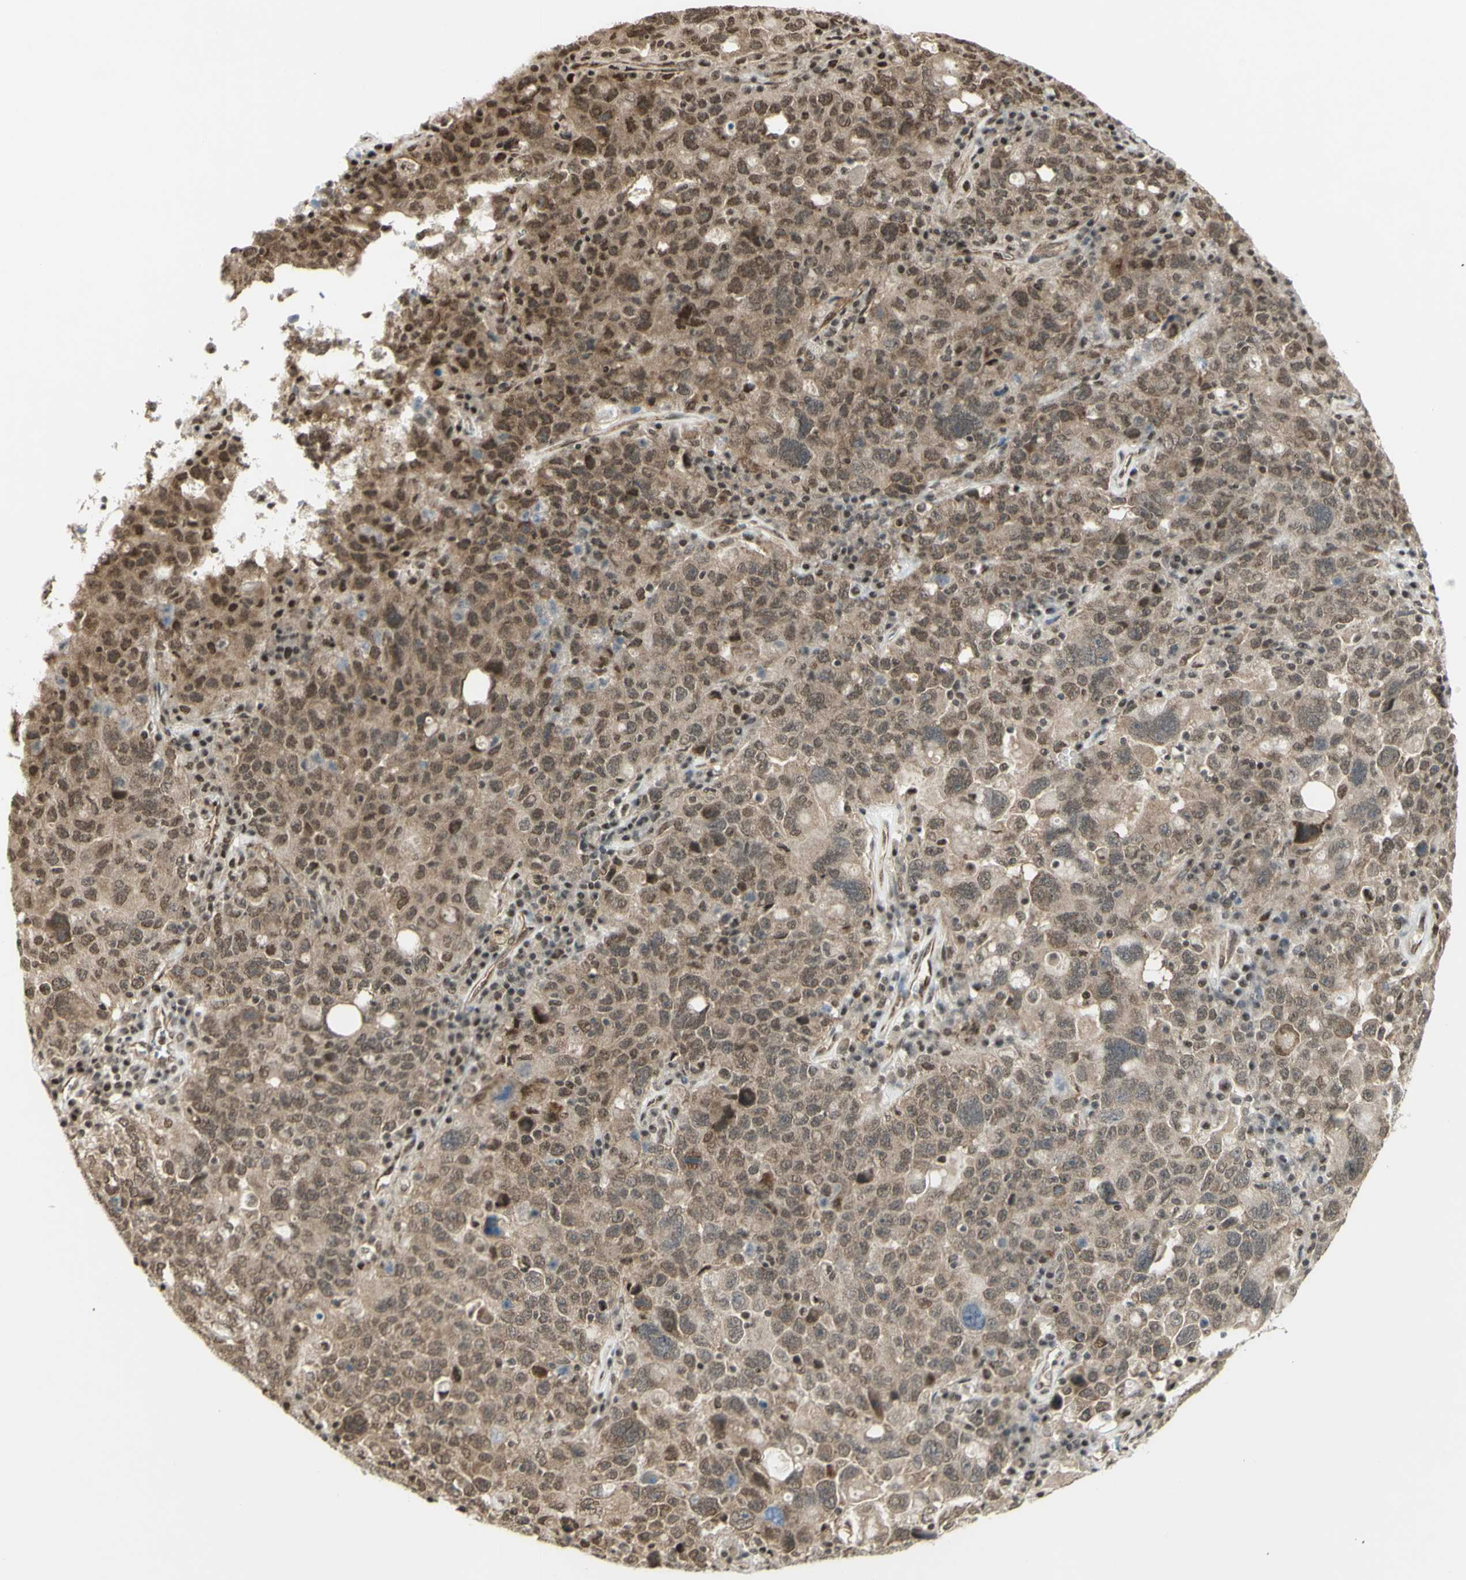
{"staining": {"intensity": "moderate", "quantity": ">75%", "location": "nuclear"}, "tissue": "ovarian cancer", "cell_type": "Tumor cells", "image_type": "cancer", "snomed": [{"axis": "morphology", "description": "Carcinoma, endometroid"}, {"axis": "topography", "description": "Ovary"}], "caption": "Human ovarian cancer (endometroid carcinoma) stained with a protein marker exhibits moderate staining in tumor cells.", "gene": "ZMYM6", "patient": {"sex": "female", "age": 62}}